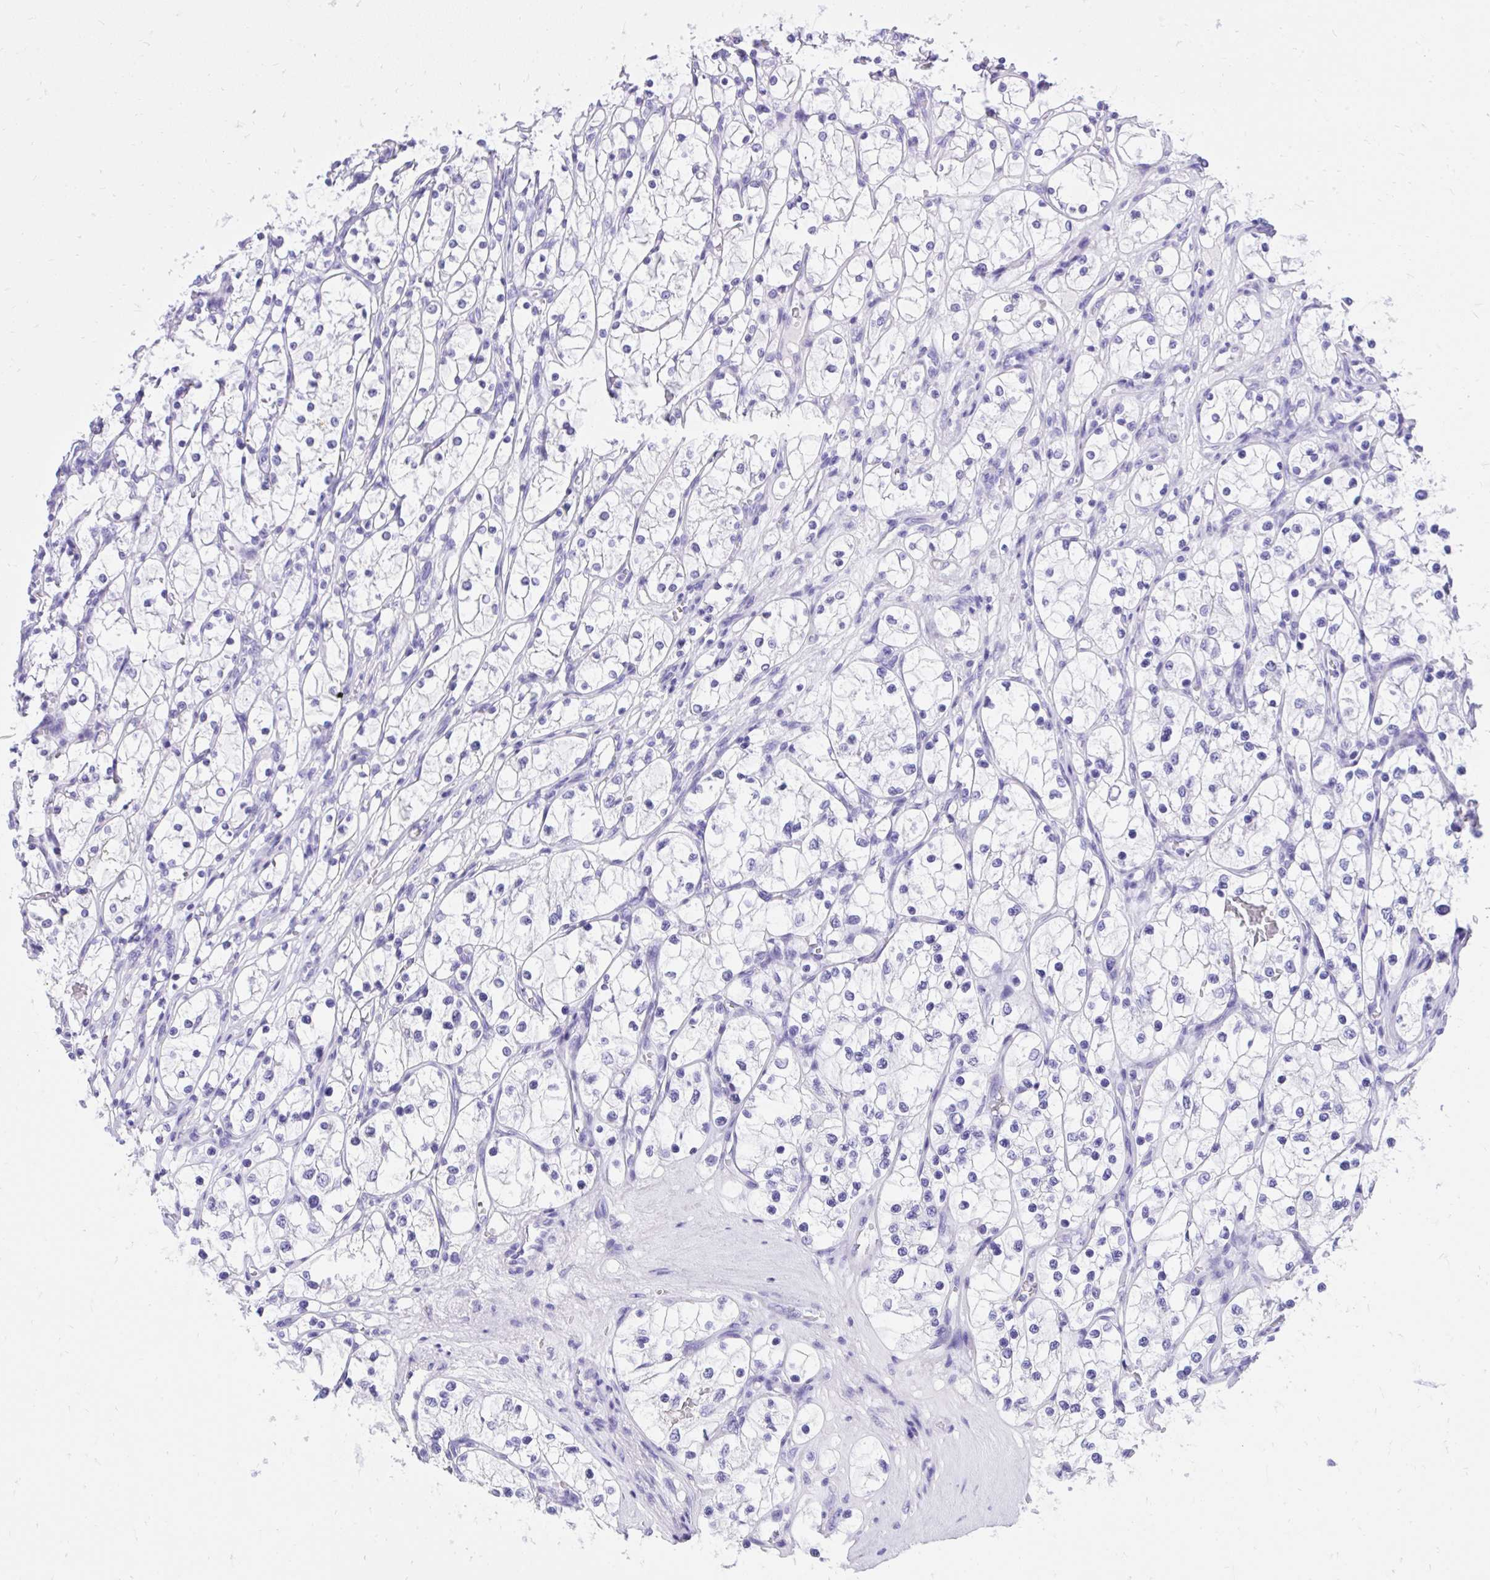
{"staining": {"intensity": "negative", "quantity": "none", "location": "none"}, "tissue": "renal cancer", "cell_type": "Tumor cells", "image_type": "cancer", "snomed": [{"axis": "morphology", "description": "Adenocarcinoma, NOS"}, {"axis": "topography", "description": "Kidney"}], "caption": "IHC histopathology image of neoplastic tissue: human adenocarcinoma (renal) stained with DAB (3,3'-diaminobenzidine) displays no significant protein staining in tumor cells. Nuclei are stained in blue.", "gene": "KCNN4", "patient": {"sex": "female", "age": 69}}